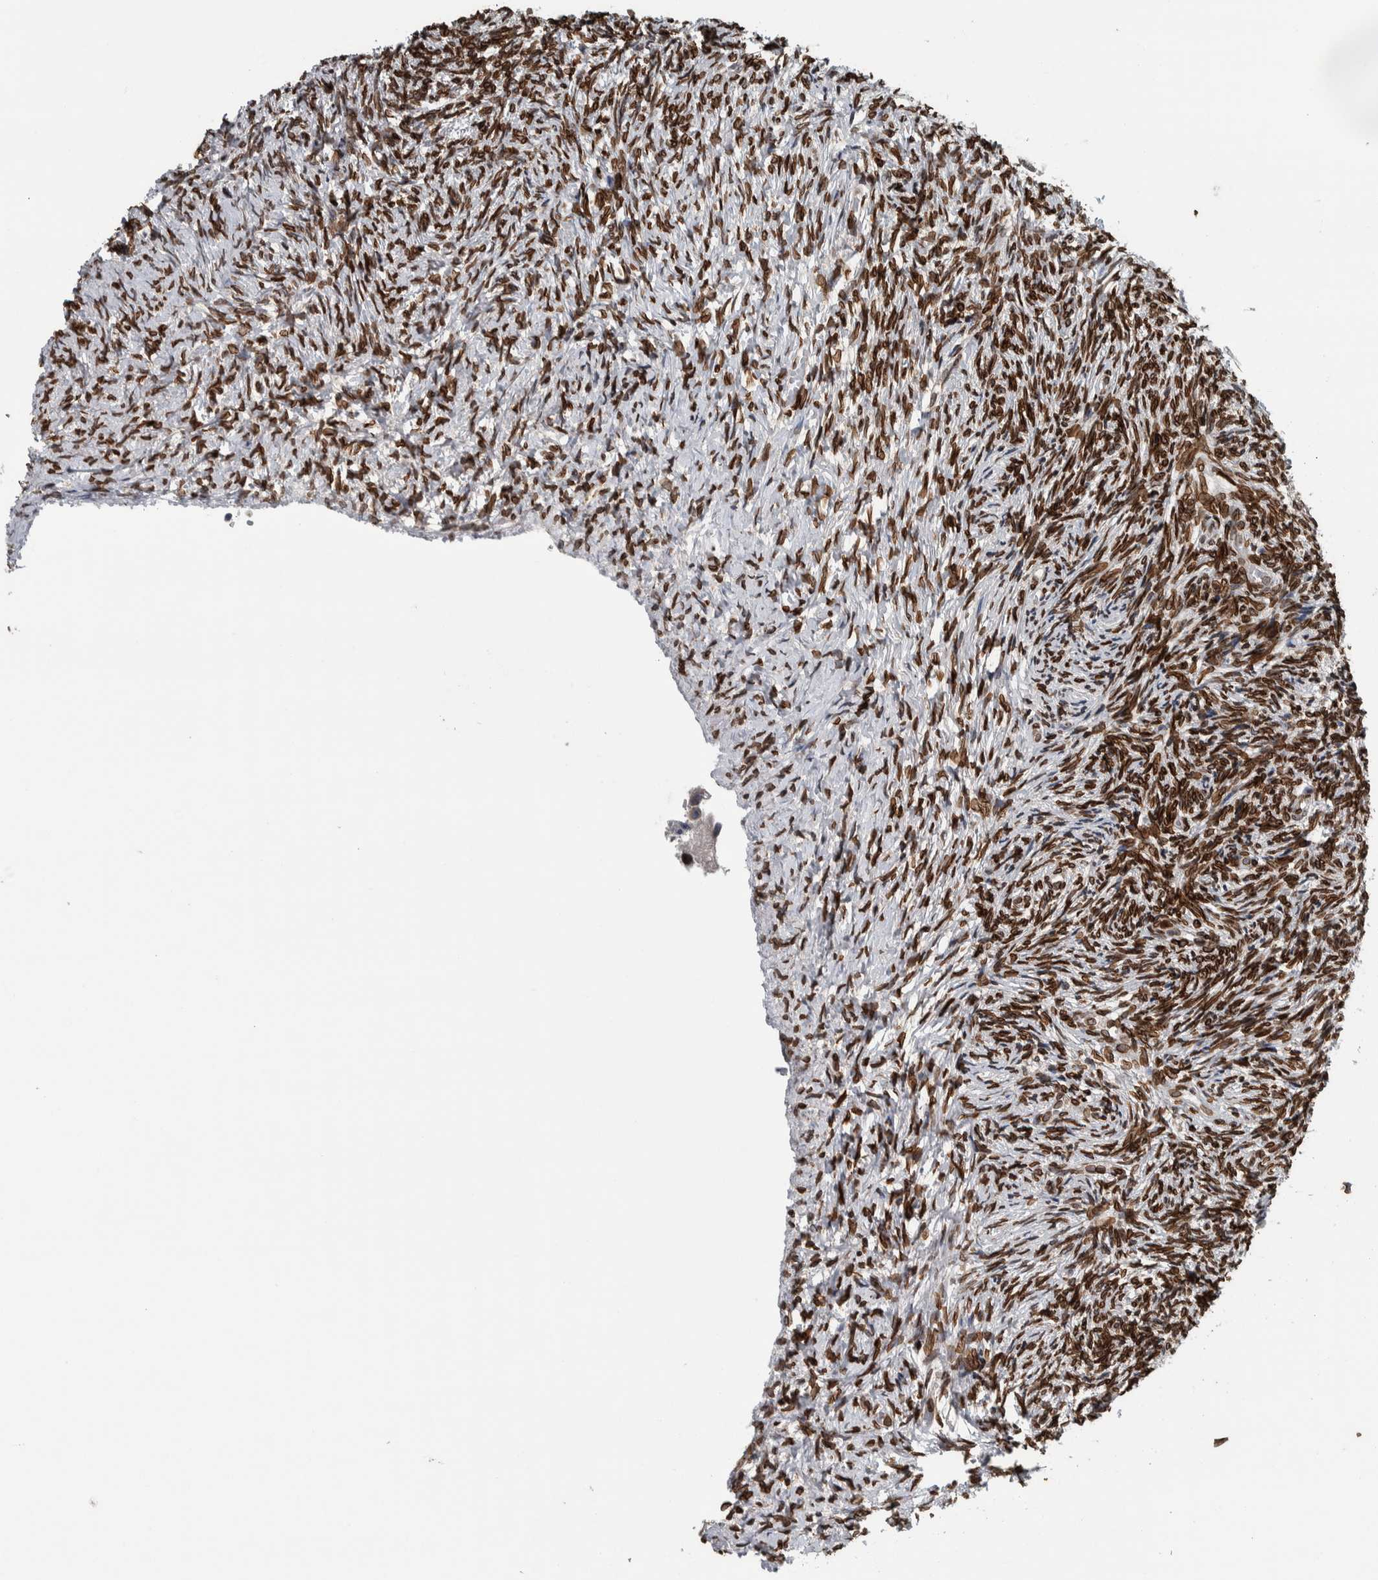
{"staining": {"intensity": "moderate", "quantity": "<25%", "location": "cytoplasmic/membranous,nuclear"}, "tissue": "ovary", "cell_type": "Follicle cells", "image_type": "normal", "snomed": [{"axis": "morphology", "description": "Normal tissue, NOS"}, {"axis": "topography", "description": "Ovary"}], "caption": "Ovary stained with a brown dye shows moderate cytoplasmic/membranous,nuclear positive positivity in approximately <25% of follicle cells.", "gene": "FAM135B", "patient": {"sex": "female", "age": 41}}